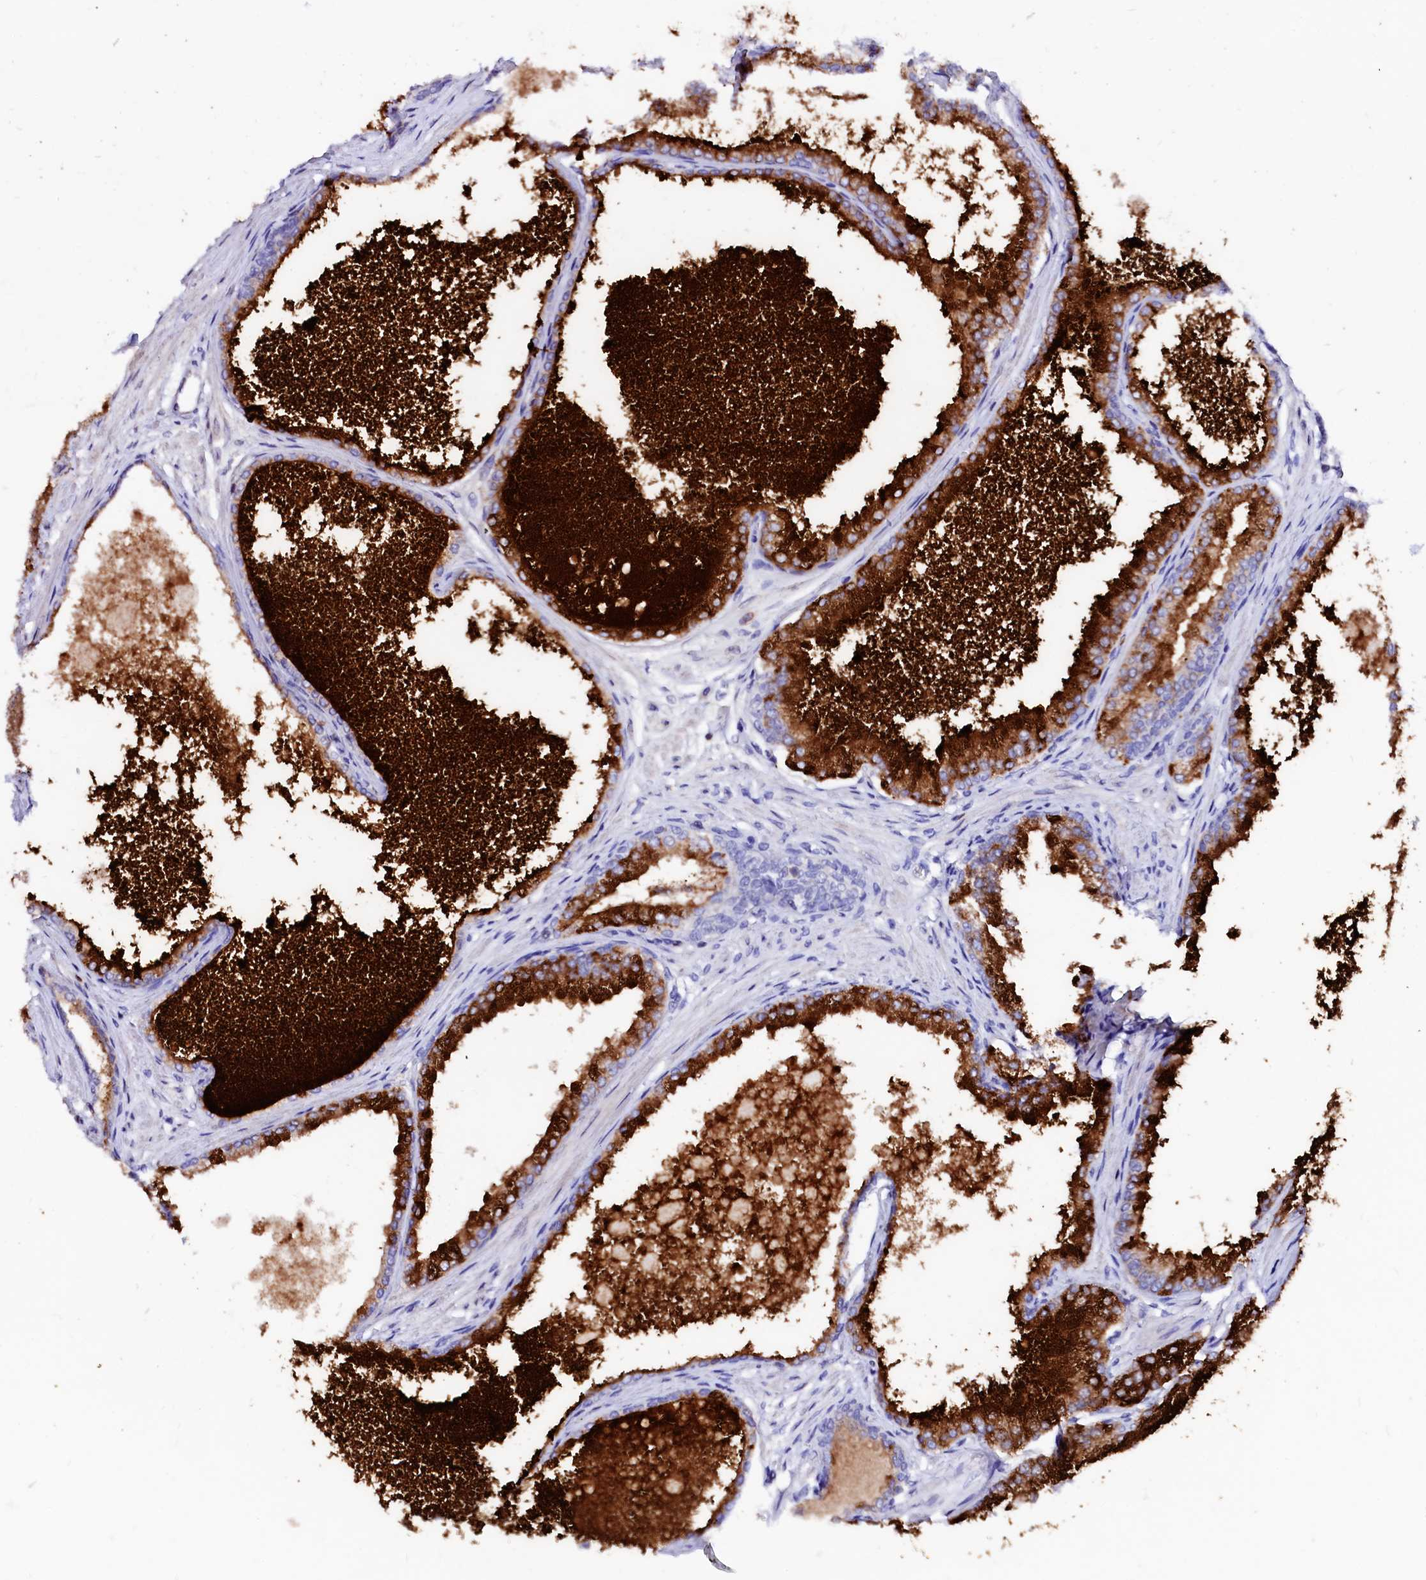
{"staining": {"intensity": "strong", "quantity": ">75%", "location": "cytoplasmic/membranous"}, "tissue": "prostate cancer", "cell_type": "Tumor cells", "image_type": "cancer", "snomed": [{"axis": "morphology", "description": "Adenocarcinoma, Low grade"}, {"axis": "topography", "description": "Prostate"}], "caption": "This image shows immunohistochemistry staining of prostate cancer, with high strong cytoplasmic/membranous staining in approximately >75% of tumor cells.", "gene": "RAB27A", "patient": {"sex": "male", "age": 63}}